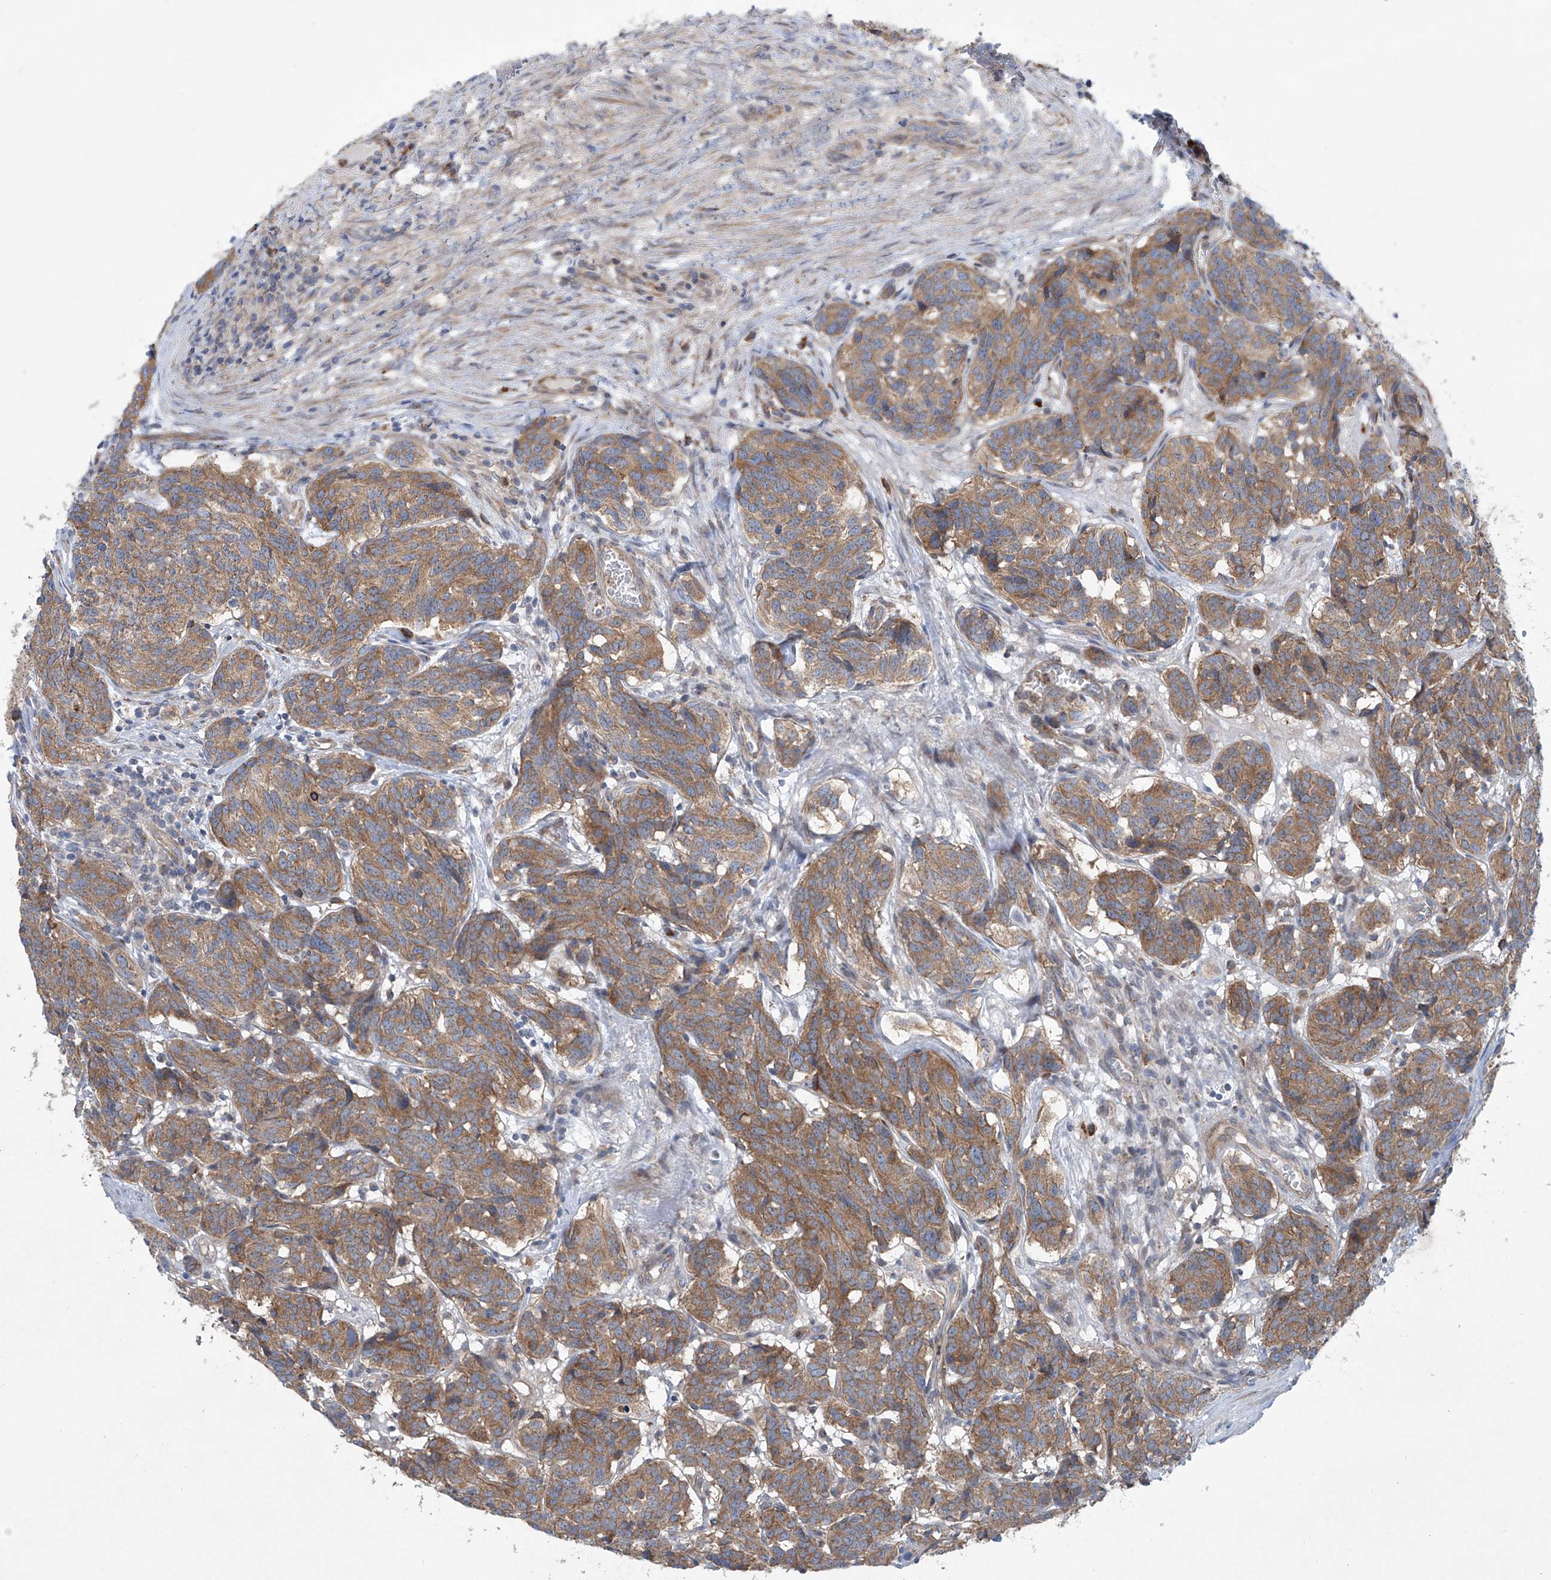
{"staining": {"intensity": "moderate", "quantity": ">75%", "location": "cytoplasmic/membranous"}, "tissue": "carcinoid", "cell_type": "Tumor cells", "image_type": "cancer", "snomed": [{"axis": "morphology", "description": "Carcinoid, malignant, NOS"}, {"axis": "topography", "description": "Lung"}], "caption": "Brown immunohistochemical staining in malignant carcinoid exhibits moderate cytoplasmic/membranous expression in about >75% of tumor cells.", "gene": "KLC4", "patient": {"sex": "female", "age": 46}}